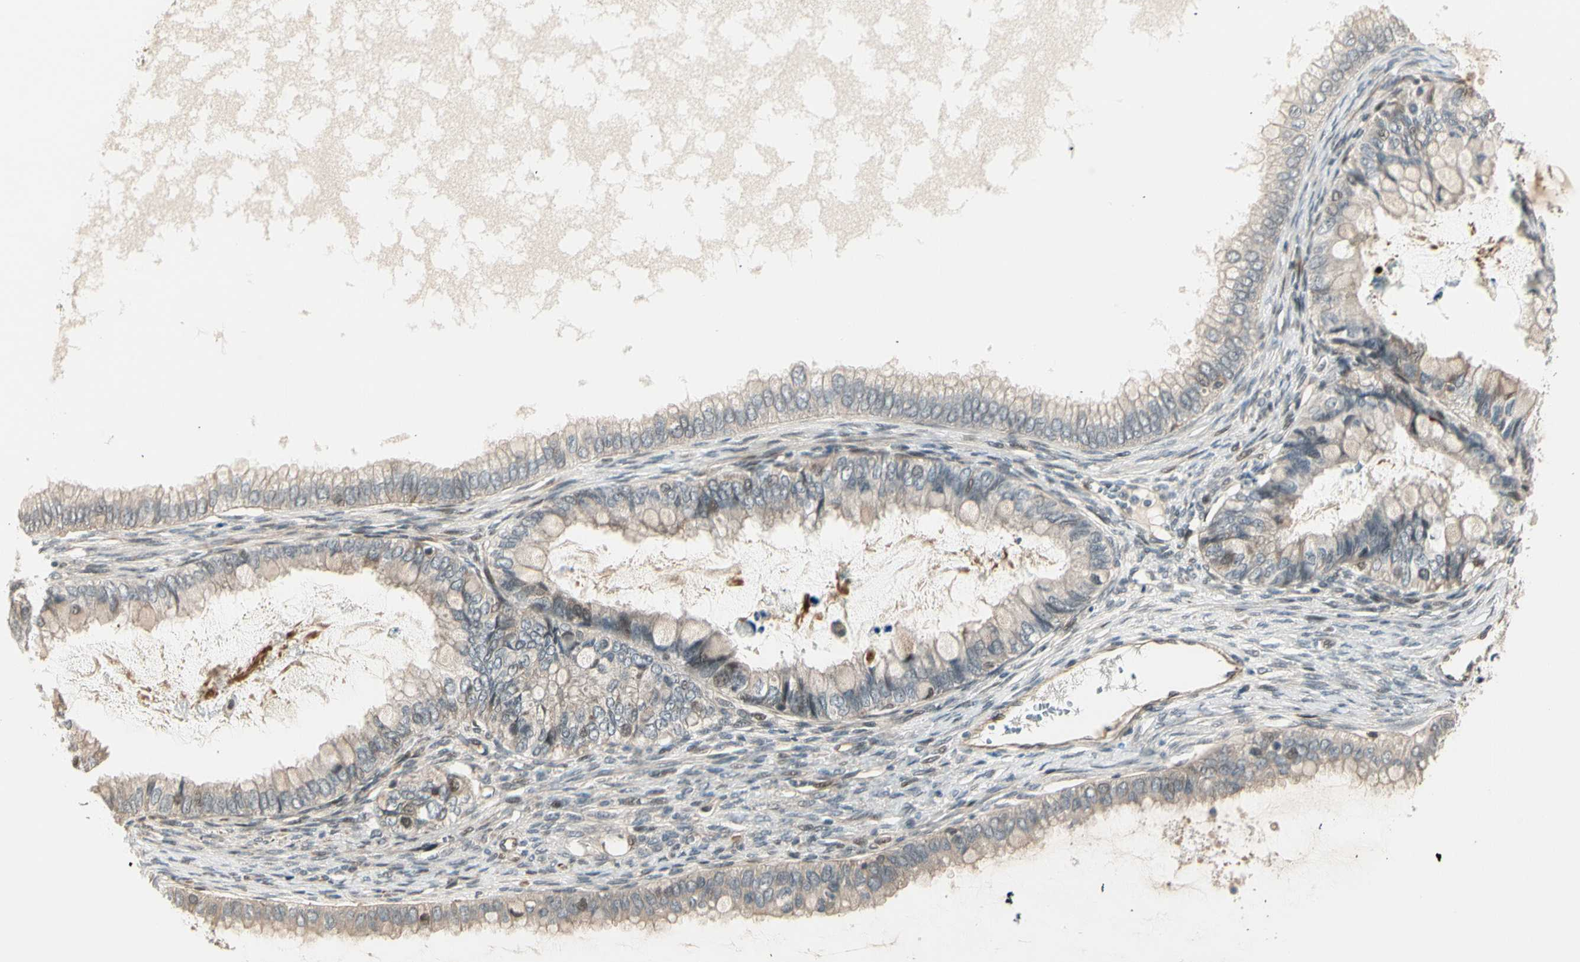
{"staining": {"intensity": "weak", "quantity": "25%-75%", "location": "cytoplasmic/membranous"}, "tissue": "ovarian cancer", "cell_type": "Tumor cells", "image_type": "cancer", "snomed": [{"axis": "morphology", "description": "Cystadenocarcinoma, mucinous, NOS"}, {"axis": "topography", "description": "Ovary"}], "caption": "Weak cytoplasmic/membranous positivity is seen in about 25%-75% of tumor cells in ovarian mucinous cystadenocarcinoma.", "gene": "SVBP", "patient": {"sex": "female", "age": 80}}